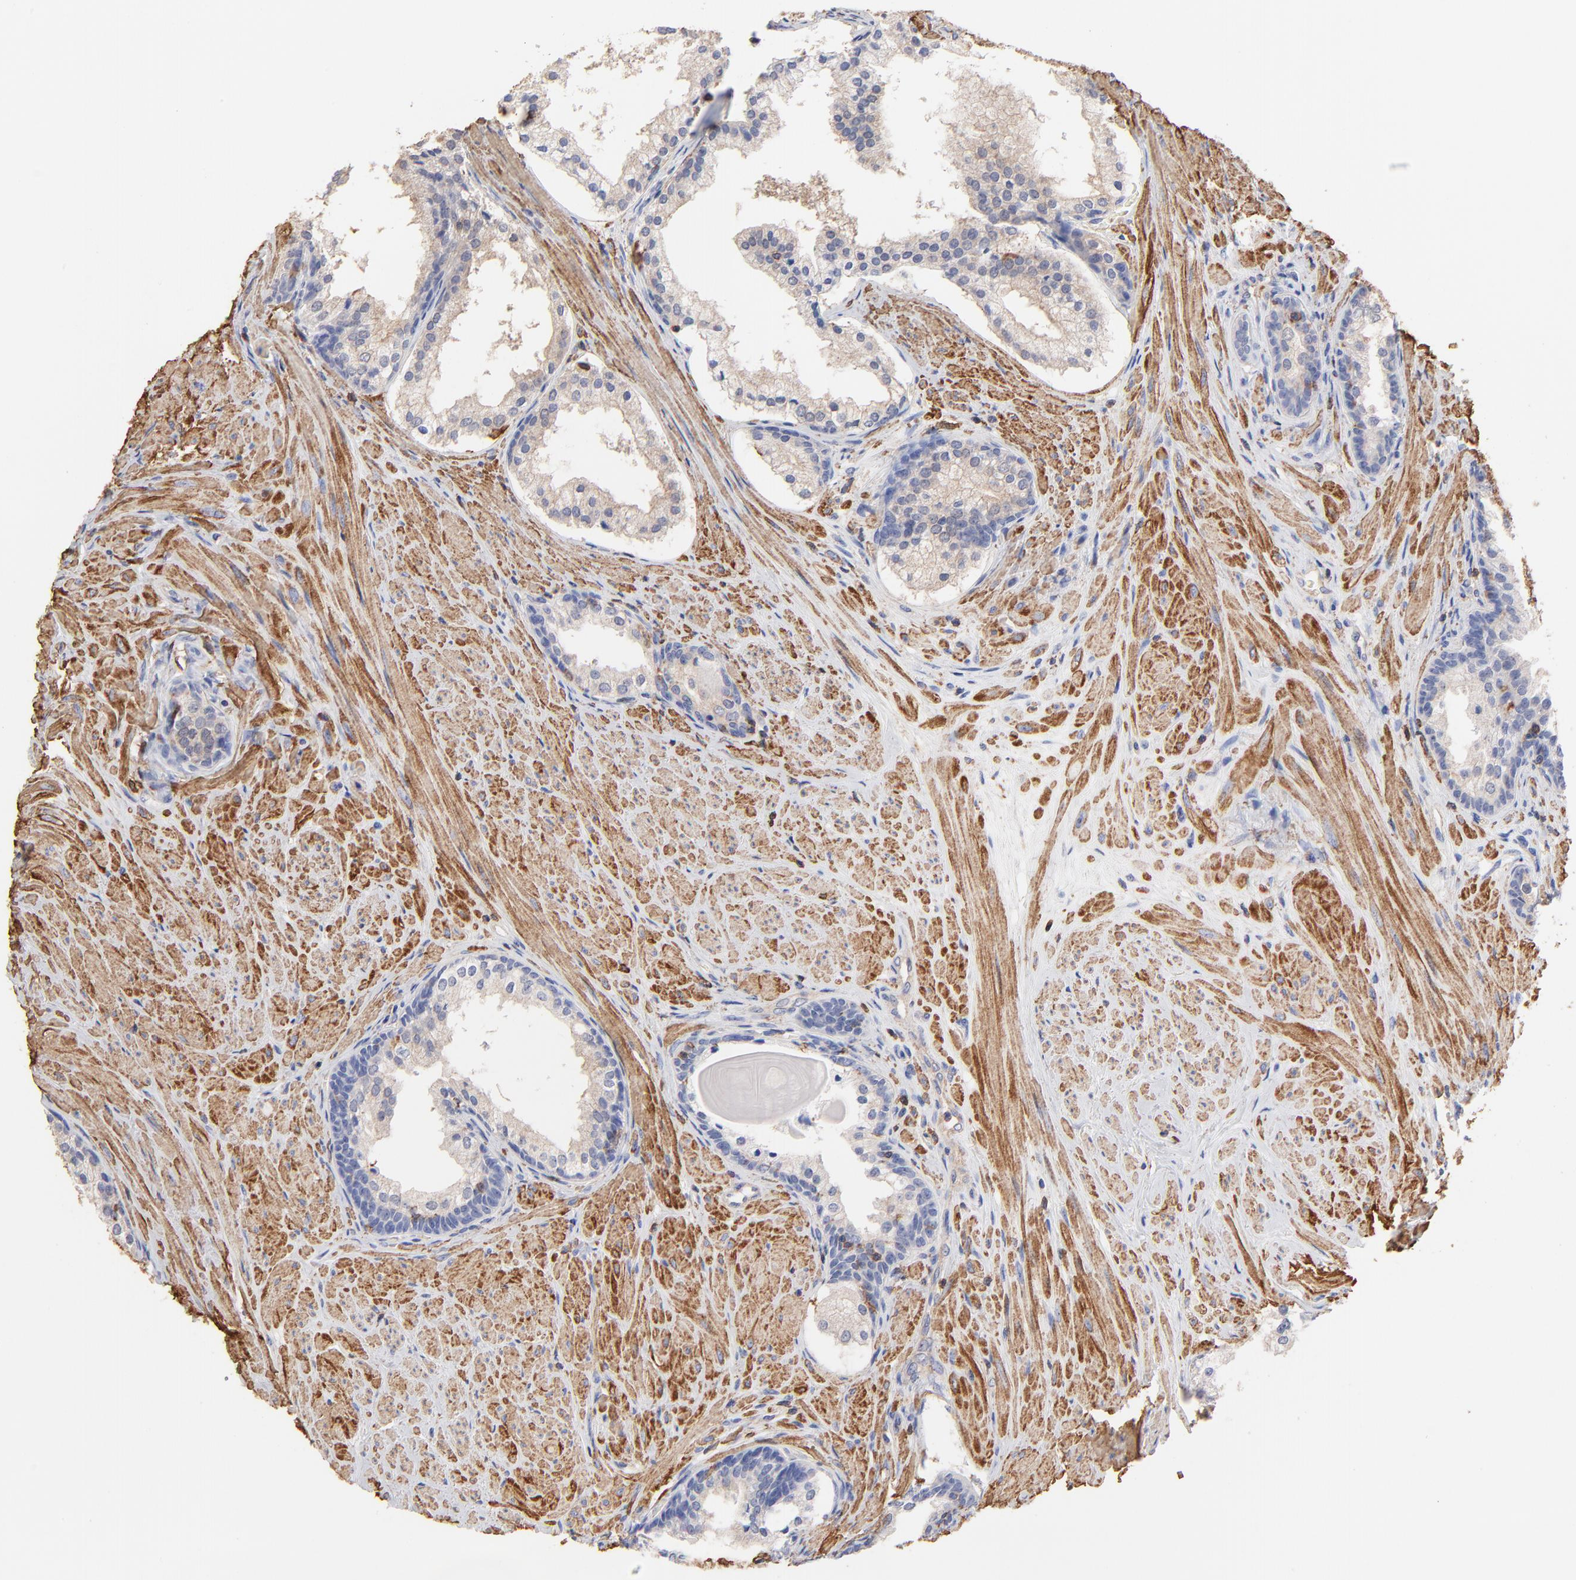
{"staining": {"intensity": "weak", "quantity": "25%-75%", "location": "cytoplasmic/membranous"}, "tissue": "prostate cancer", "cell_type": "Tumor cells", "image_type": "cancer", "snomed": [{"axis": "morphology", "description": "Adenocarcinoma, Medium grade"}, {"axis": "topography", "description": "Prostate"}], "caption": "Human prostate medium-grade adenocarcinoma stained with a brown dye displays weak cytoplasmic/membranous positive positivity in approximately 25%-75% of tumor cells.", "gene": "ASL", "patient": {"sex": "male", "age": 70}}